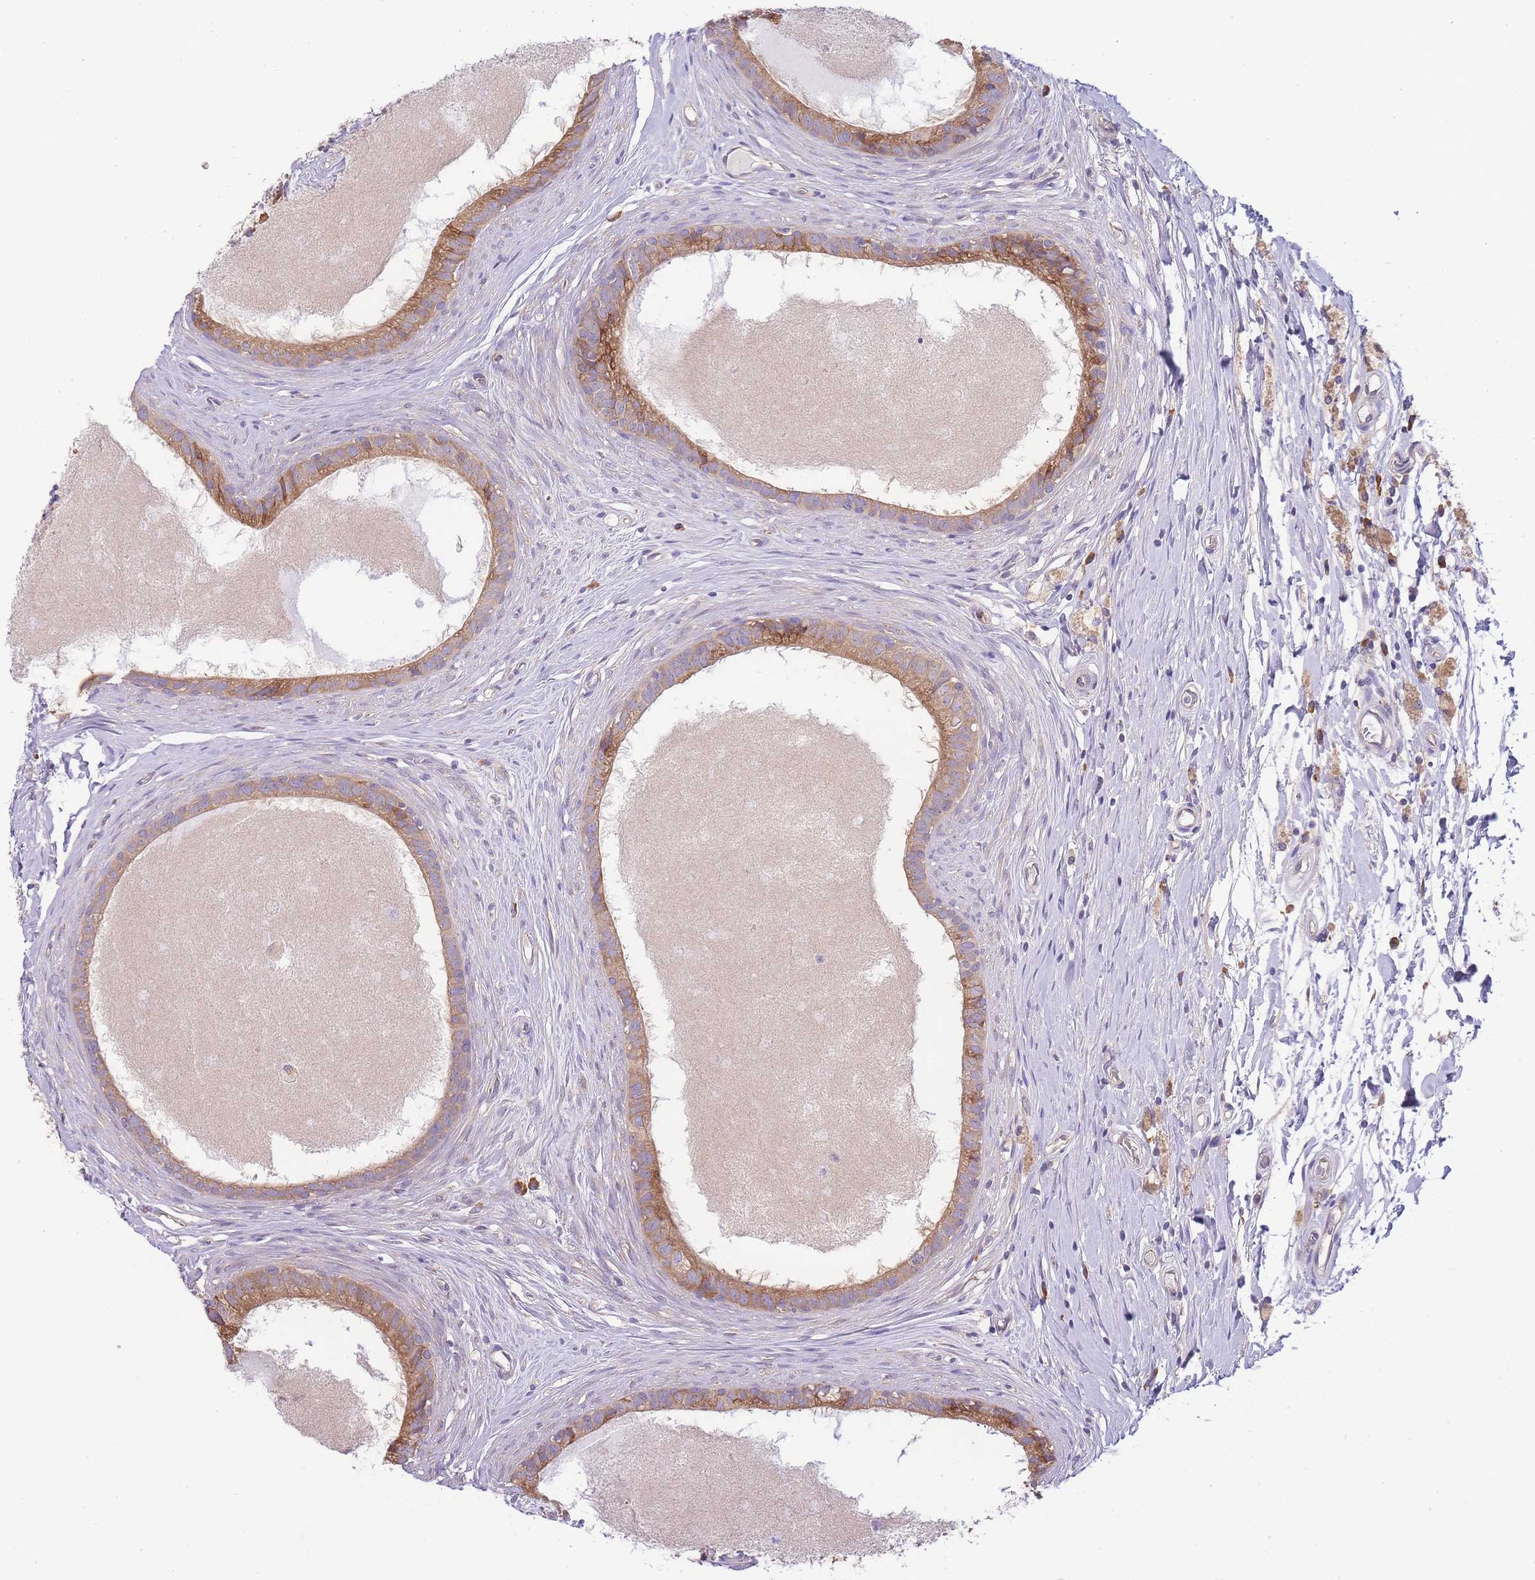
{"staining": {"intensity": "moderate", "quantity": ">75%", "location": "cytoplasmic/membranous"}, "tissue": "epididymis", "cell_type": "Glandular cells", "image_type": "normal", "snomed": [{"axis": "morphology", "description": "Normal tissue, NOS"}, {"axis": "topography", "description": "Epididymis"}], "caption": "Glandular cells show moderate cytoplasmic/membranous expression in about >75% of cells in benign epididymis. (Brightfield microscopy of DAB IHC at high magnification).", "gene": "BEX1", "patient": {"sex": "male", "age": 80}}